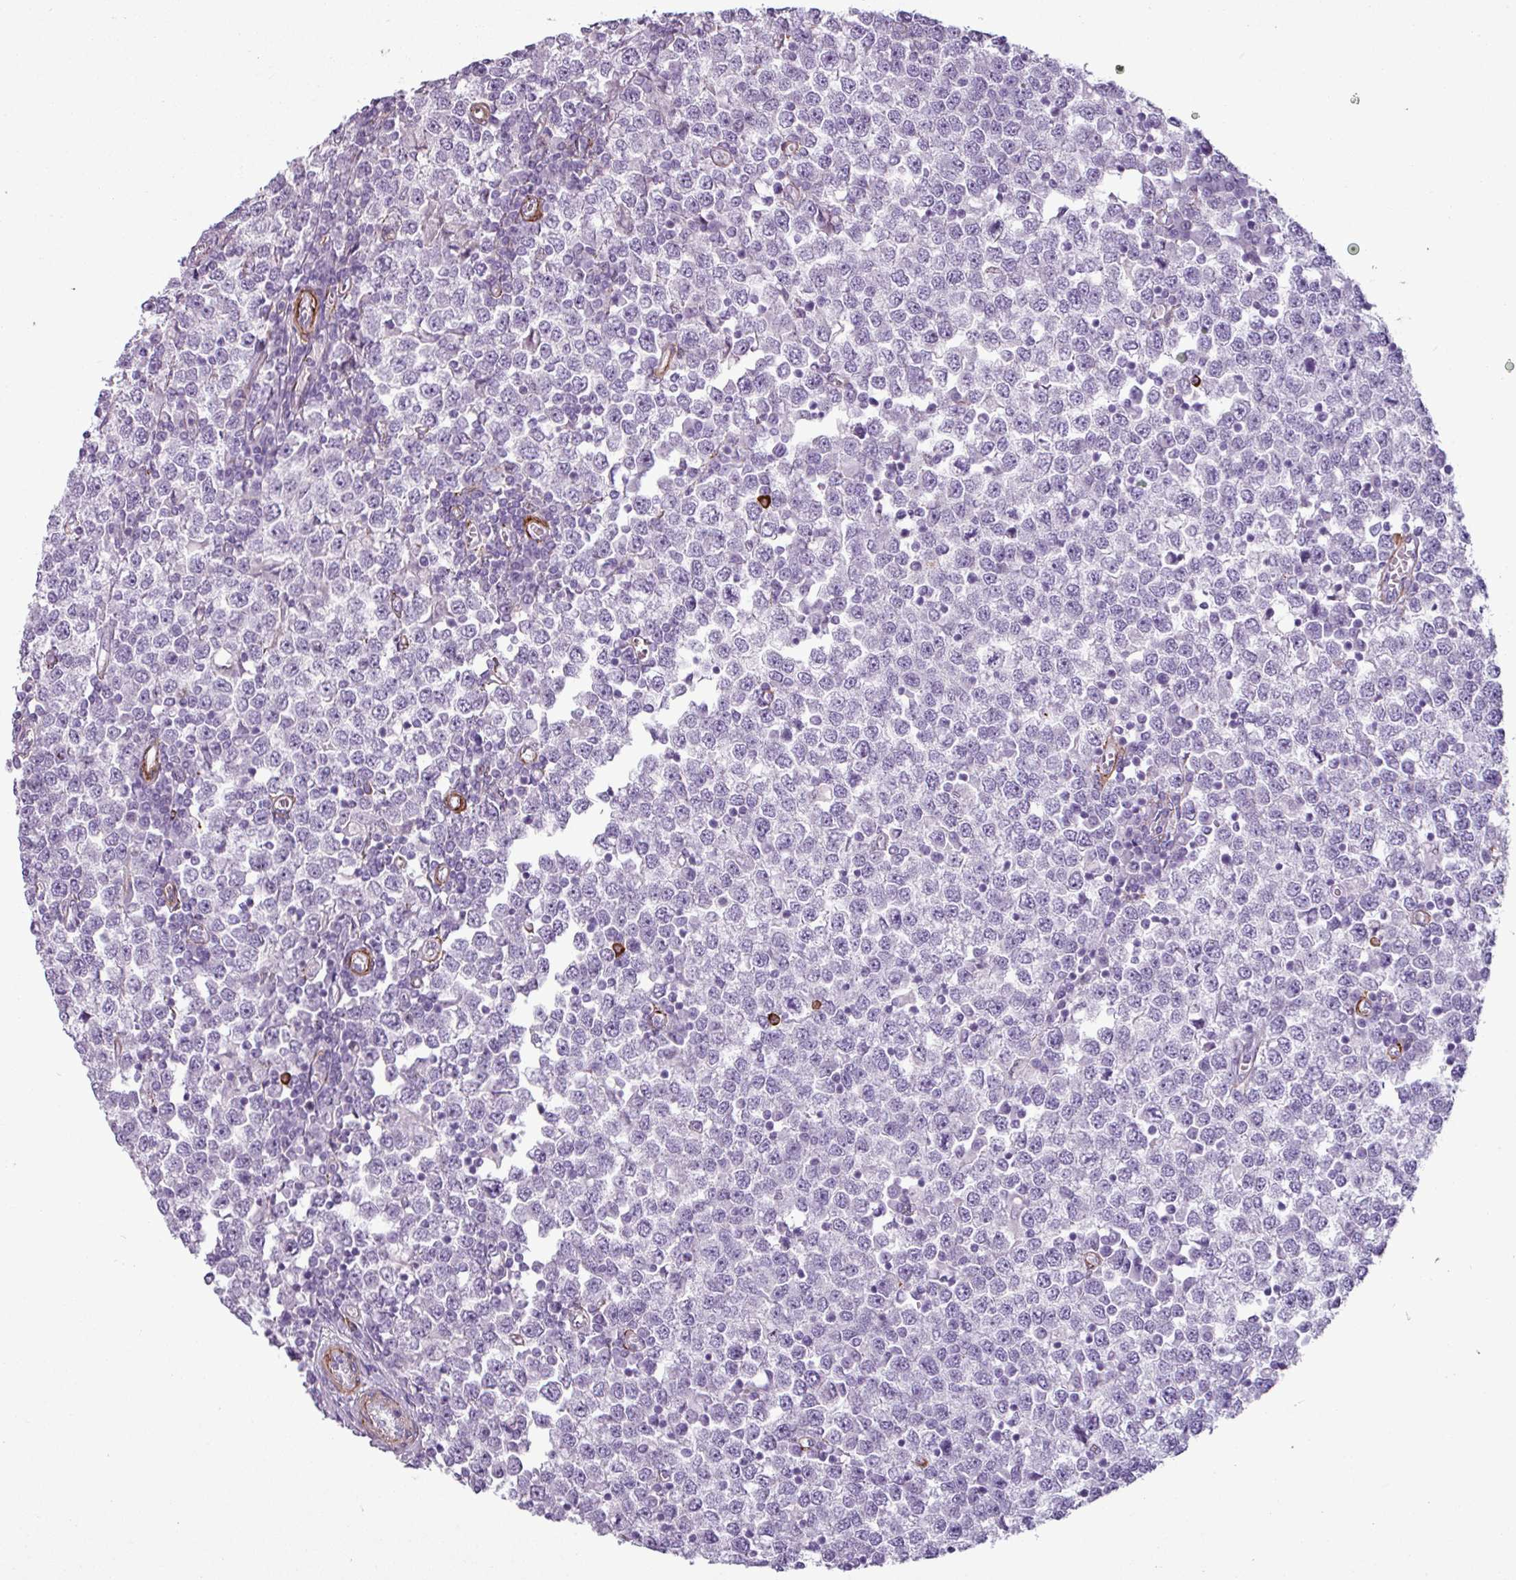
{"staining": {"intensity": "negative", "quantity": "none", "location": "none"}, "tissue": "testis cancer", "cell_type": "Tumor cells", "image_type": "cancer", "snomed": [{"axis": "morphology", "description": "Seminoma, NOS"}, {"axis": "topography", "description": "Testis"}], "caption": "Testis cancer (seminoma) stained for a protein using immunohistochemistry (IHC) demonstrates no expression tumor cells.", "gene": "ATP10A", "patient": {"sex": "male", "age": 65}}